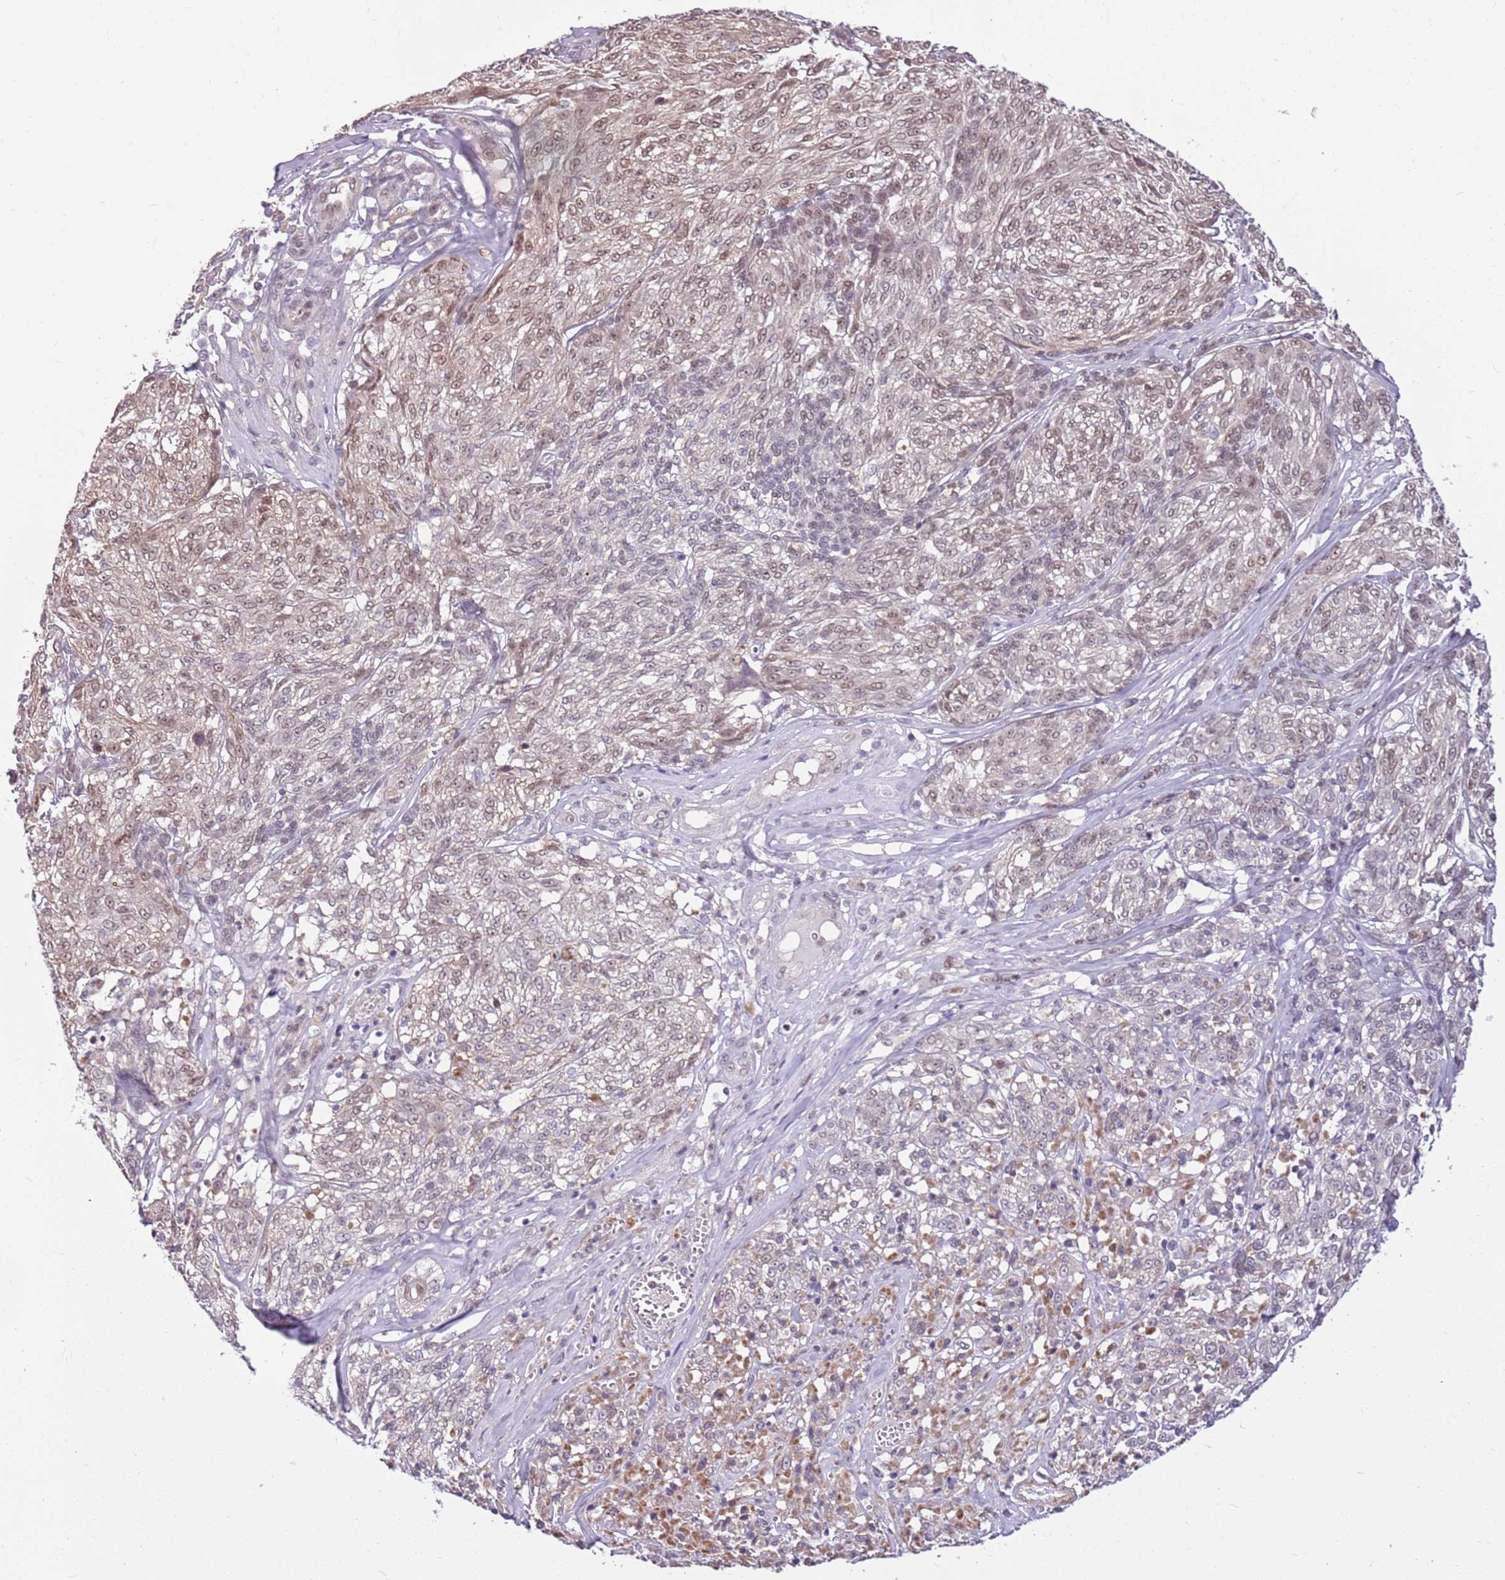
{"staining": {"intensity": "moderate", "quantity": "25%-75%", "location": "nuclear"}, "tissue": "melanoma", "cell_type": "Tumor cells", "image_type": "cancer", "snomed": [{"axis": "morphology", "description": "Malignant melanoma, NOS"}, {"axis": "topography", "description": "Skin"}], "caption": "A micrograph of melanoma stained for a protein displays moderate nuclear brown staining in tumor cells. The staining was performed using DAB, with brown indicating positive protein expression. Nuclei are stained blue with hematoxylin.", "gene": "DHX32", "patient": {"sex": "female", "age": 63}}